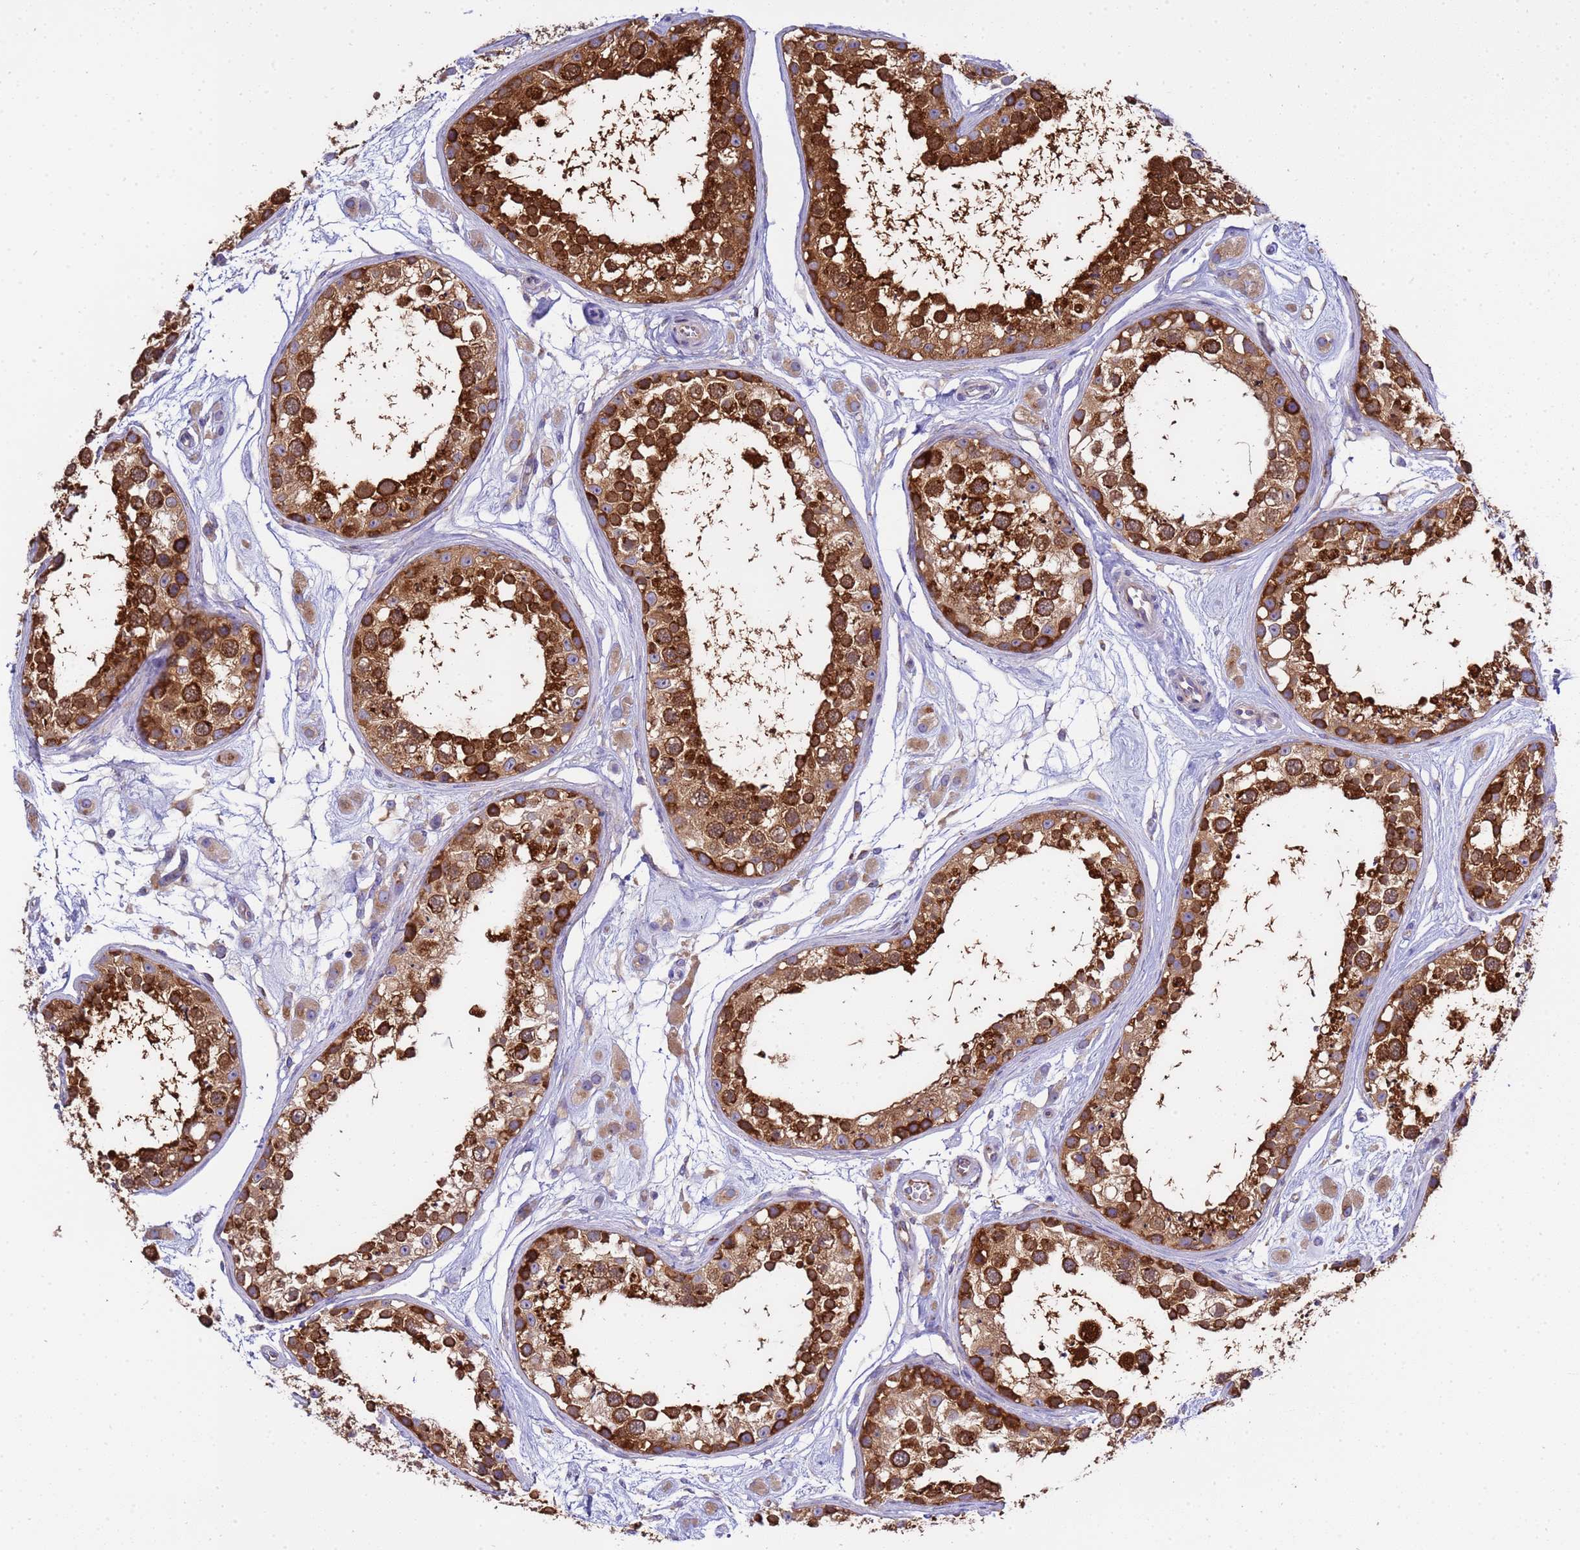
{"staining": {"intensity": "strong", "quantity": ">75%", "location": "cytoplasmic/membranous,nuclear"}, "tissue": "testis", "cell_type": "Cells in seminiferous ducts", "image_type": "normal", "snomed": [{"axis": "morphology", "description": "Normal tissue, NOS"}, {"axis": "topography", "description": "Testis"}], "caption": "This image exhibits IHC staining of unremarkable human testis, with high strong cytoplasmic/membranous,nuclear staining in about >75% of cells in seminiferous ducts.", "gene": "ANAPC1", "patient": {"sex": "male", "age": 25}}